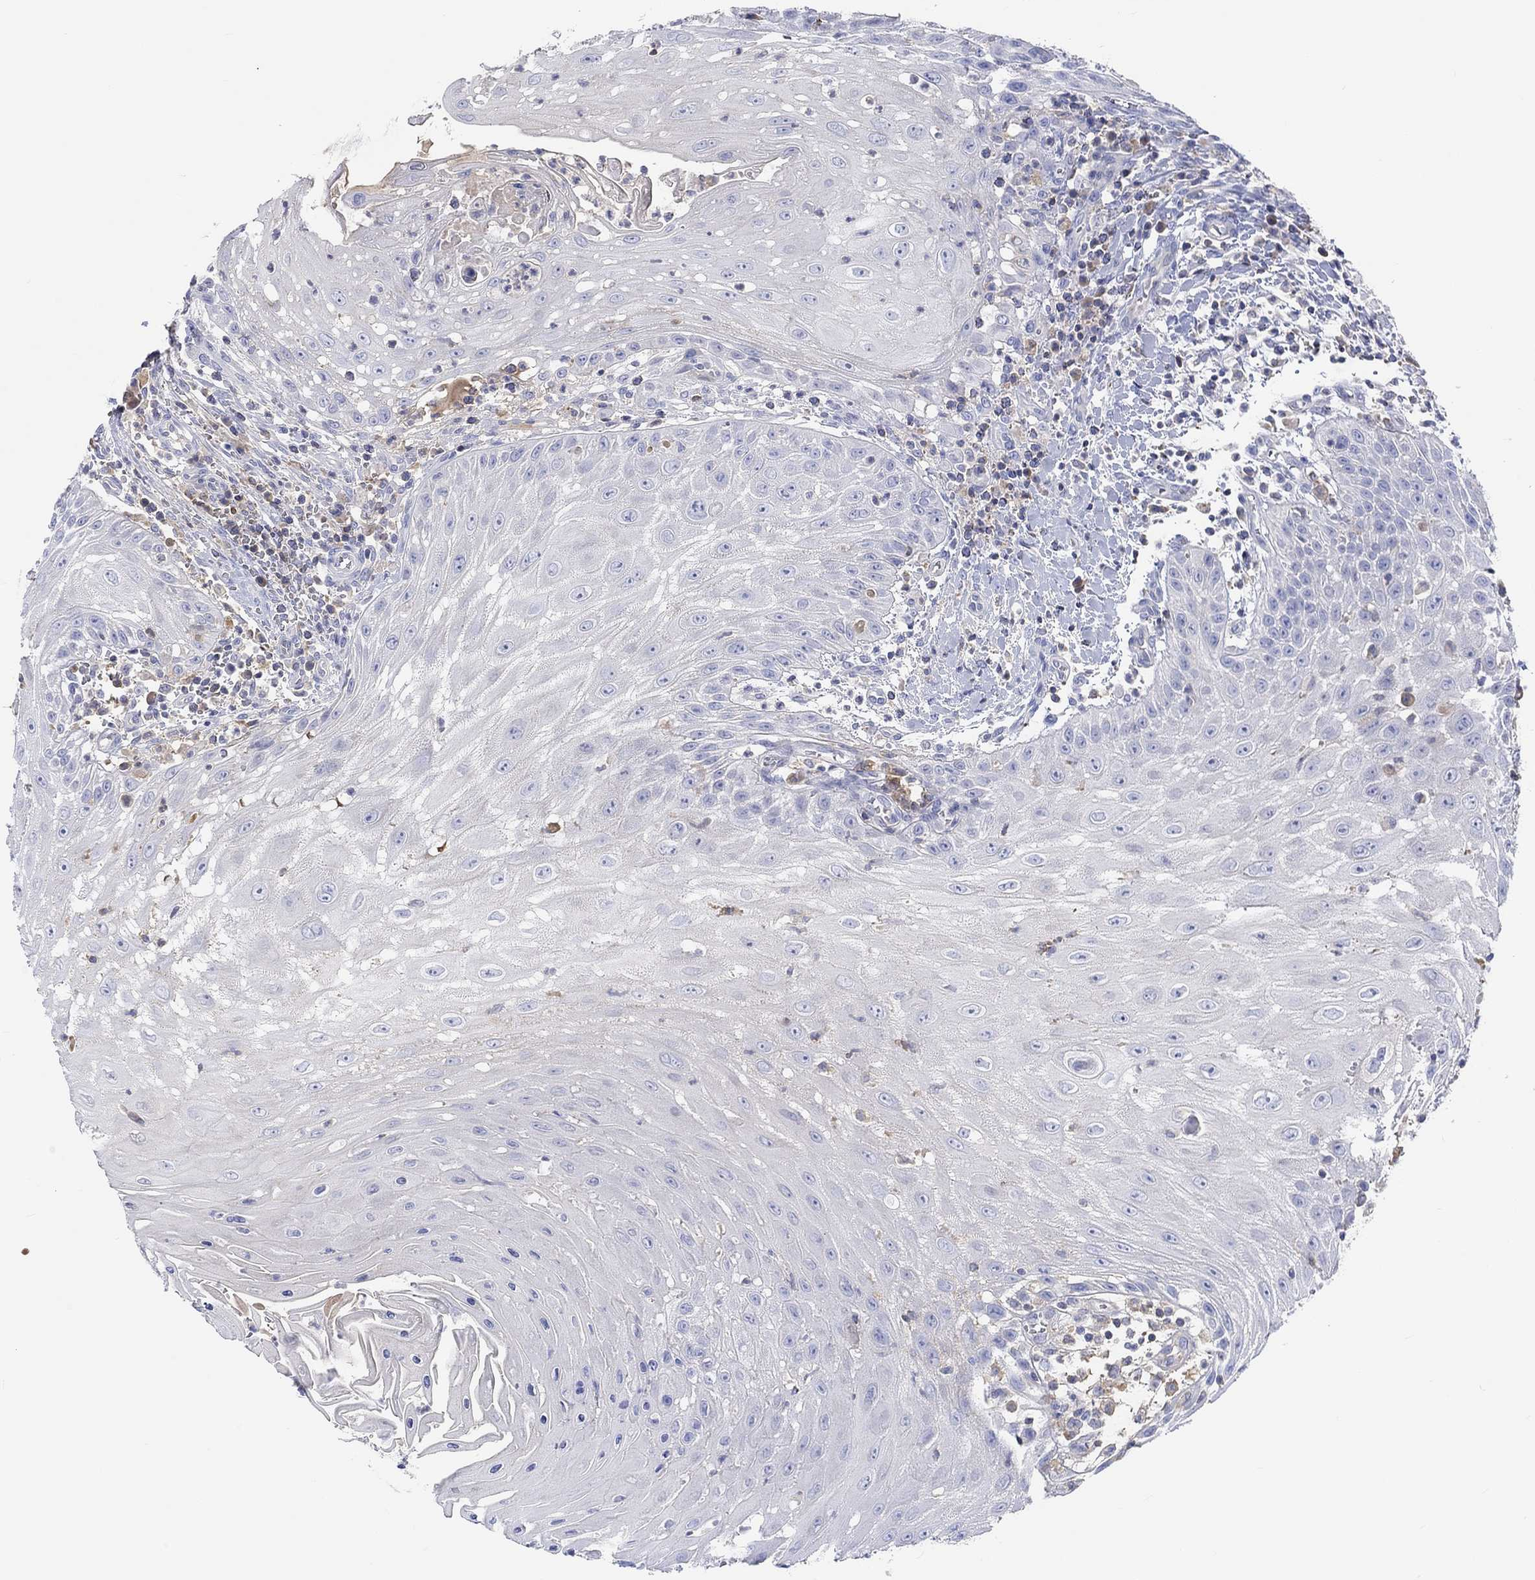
{"staining": {"intensity": "negative", "quantity": "none", "location": "none"}, "tissue": "head and neck cancer", "cell_type": "Tumor cells", "image_type": "cancer", "snomed": [{"axis": "morphology", "description": "Squamous cell carcinoma, NOS"}, {"axis": "topography", "description": "Oral tissue"}, {"axis": "topography", "description": "Head-Neck"}], "caption": "An image of human squamous cell carcinoma (head and neck) is negative for staining in tumor cells. The staining was performed using DAB to visualize the protein expression in brown, while the nuclei were stained in blue with hematoxylin (Magnification: 20x).", "gene": "GCM1", "patient": {"sex": "male", "age": 58}}